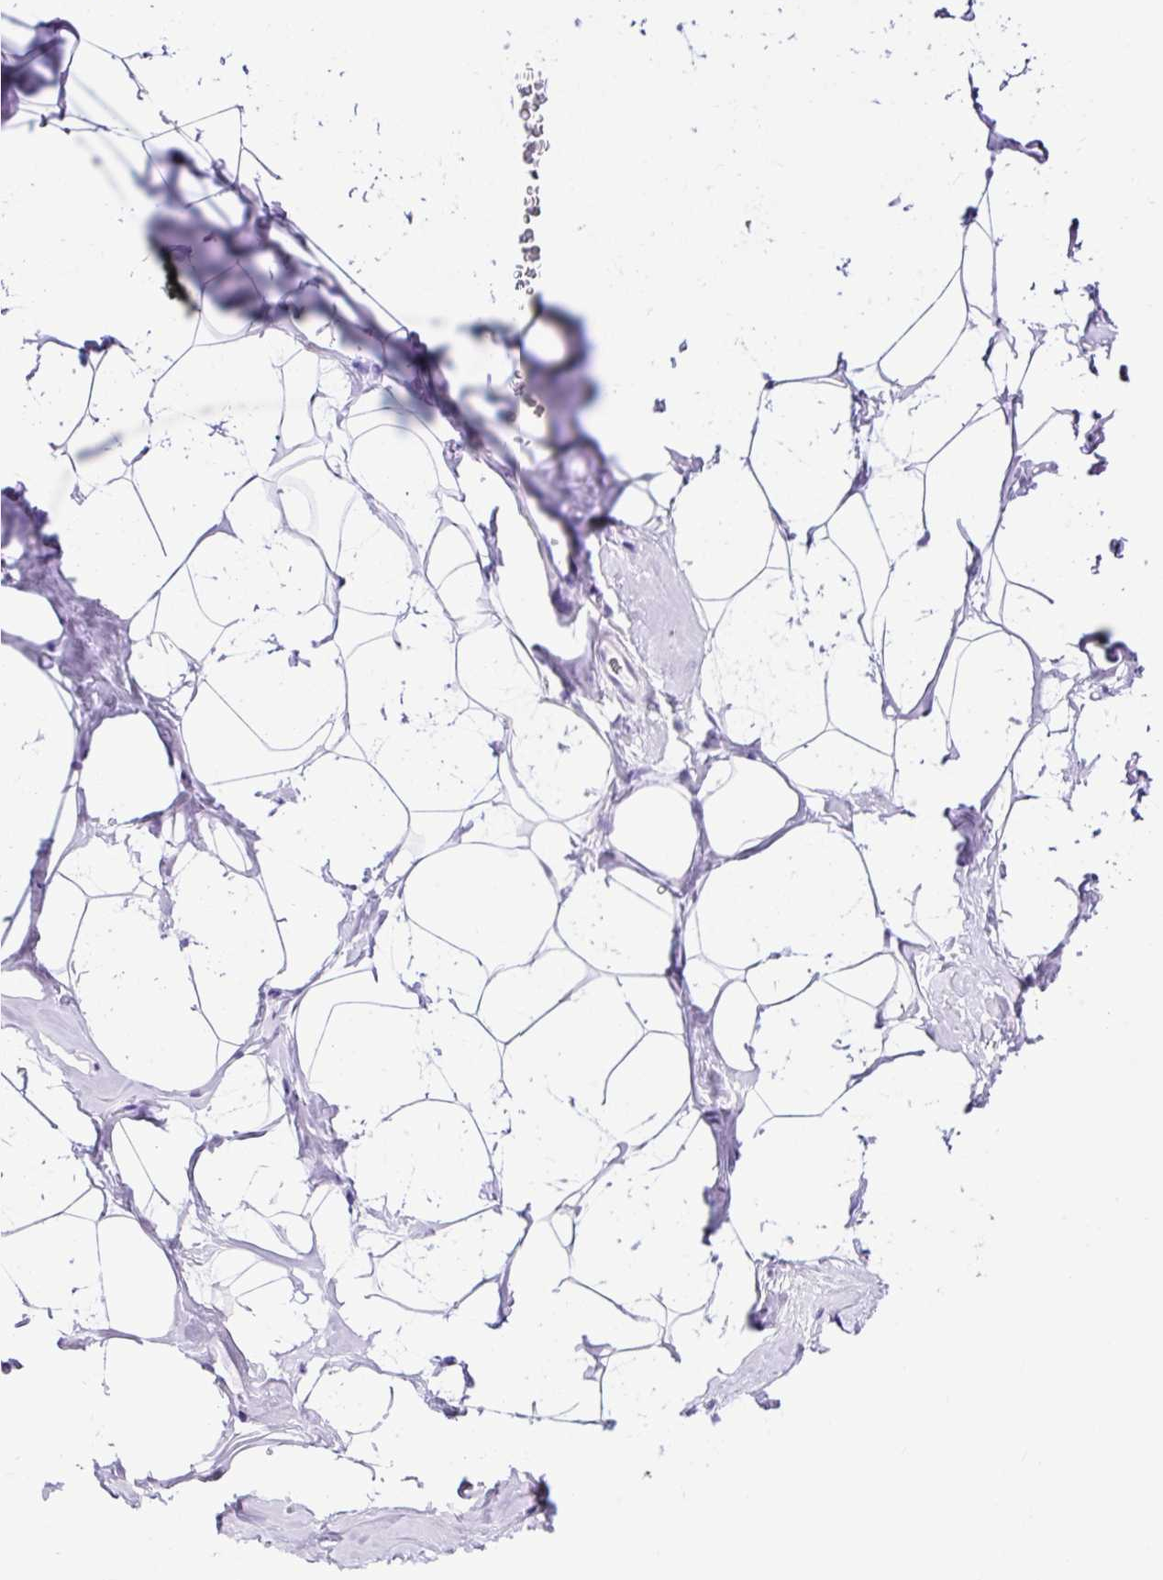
{"staining": {"intensity": "negative", "quantity": "none", "location": "none"}, "tissue": "breast", "cell_type": "Adipocytes", "image_type": "normal", "snomed": [{"axis": "morphology", "description": "Normal tissue, NOS"}, {"axis": "topography", "description": "Breast"}], "caption": "Immunohistochemical staining of benign breast exhibits no significant positivity in adipocytes.", "gene": "PDIA2", "patient": {"sex": "female", "age": 32}}